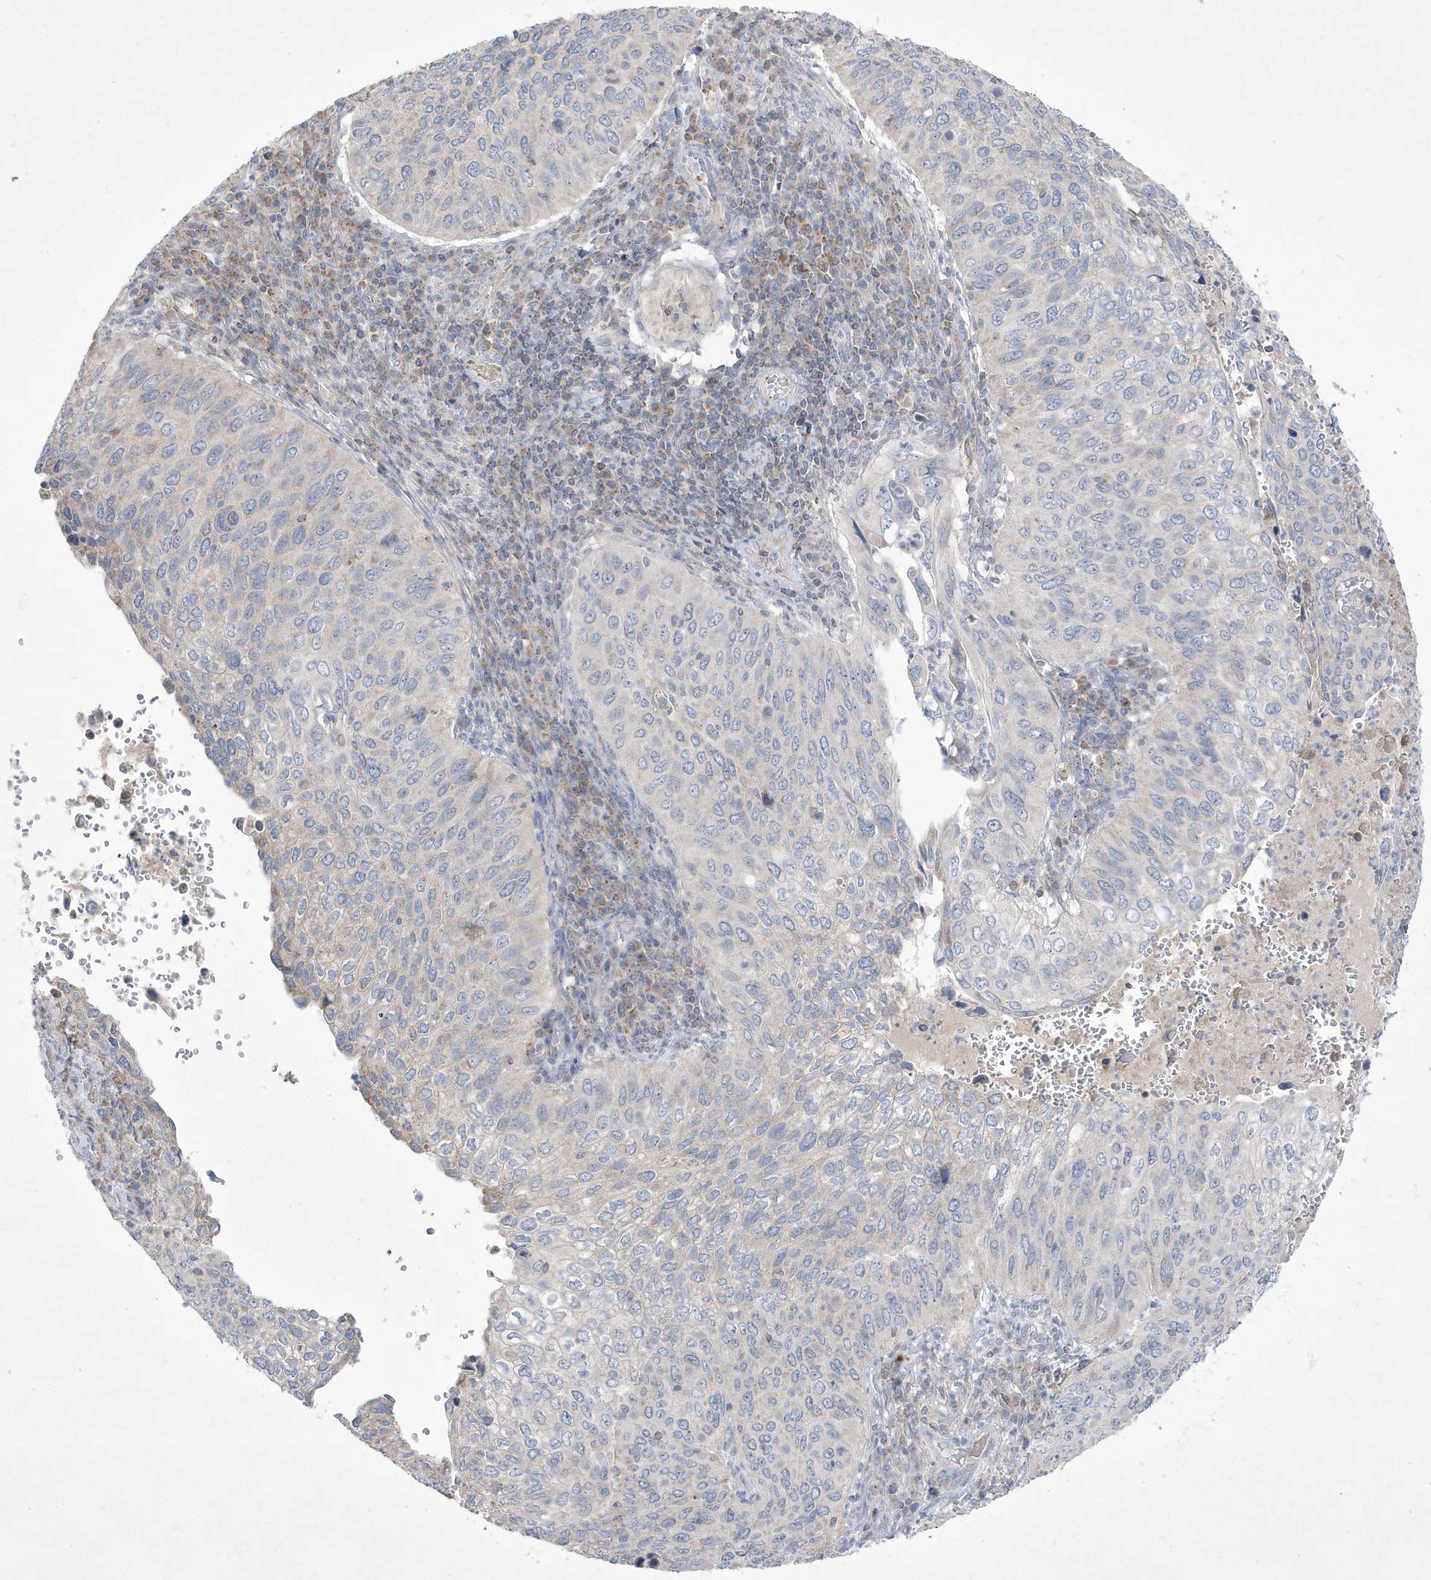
{"staining": {"intensity": "negative", "quantity": "none", "location": "none"}, "tissue": "cervical cancer", "cell_type": "Tumor cells", "image_type": "cancer", "snomed": [{"axis": "morphology", "description": "Squamous cell carcinoma, NOS"}, {"axis": "topography", "description": "Cervix"}], "caption": "Tumor cells show no significant staining in squamous cell carcinoma (cervical). (Brightfield microscopy of DAB IHC at high magnification).", "gene": "ADAMTSL3", "patient": {"sex": "female", "age": 38}}